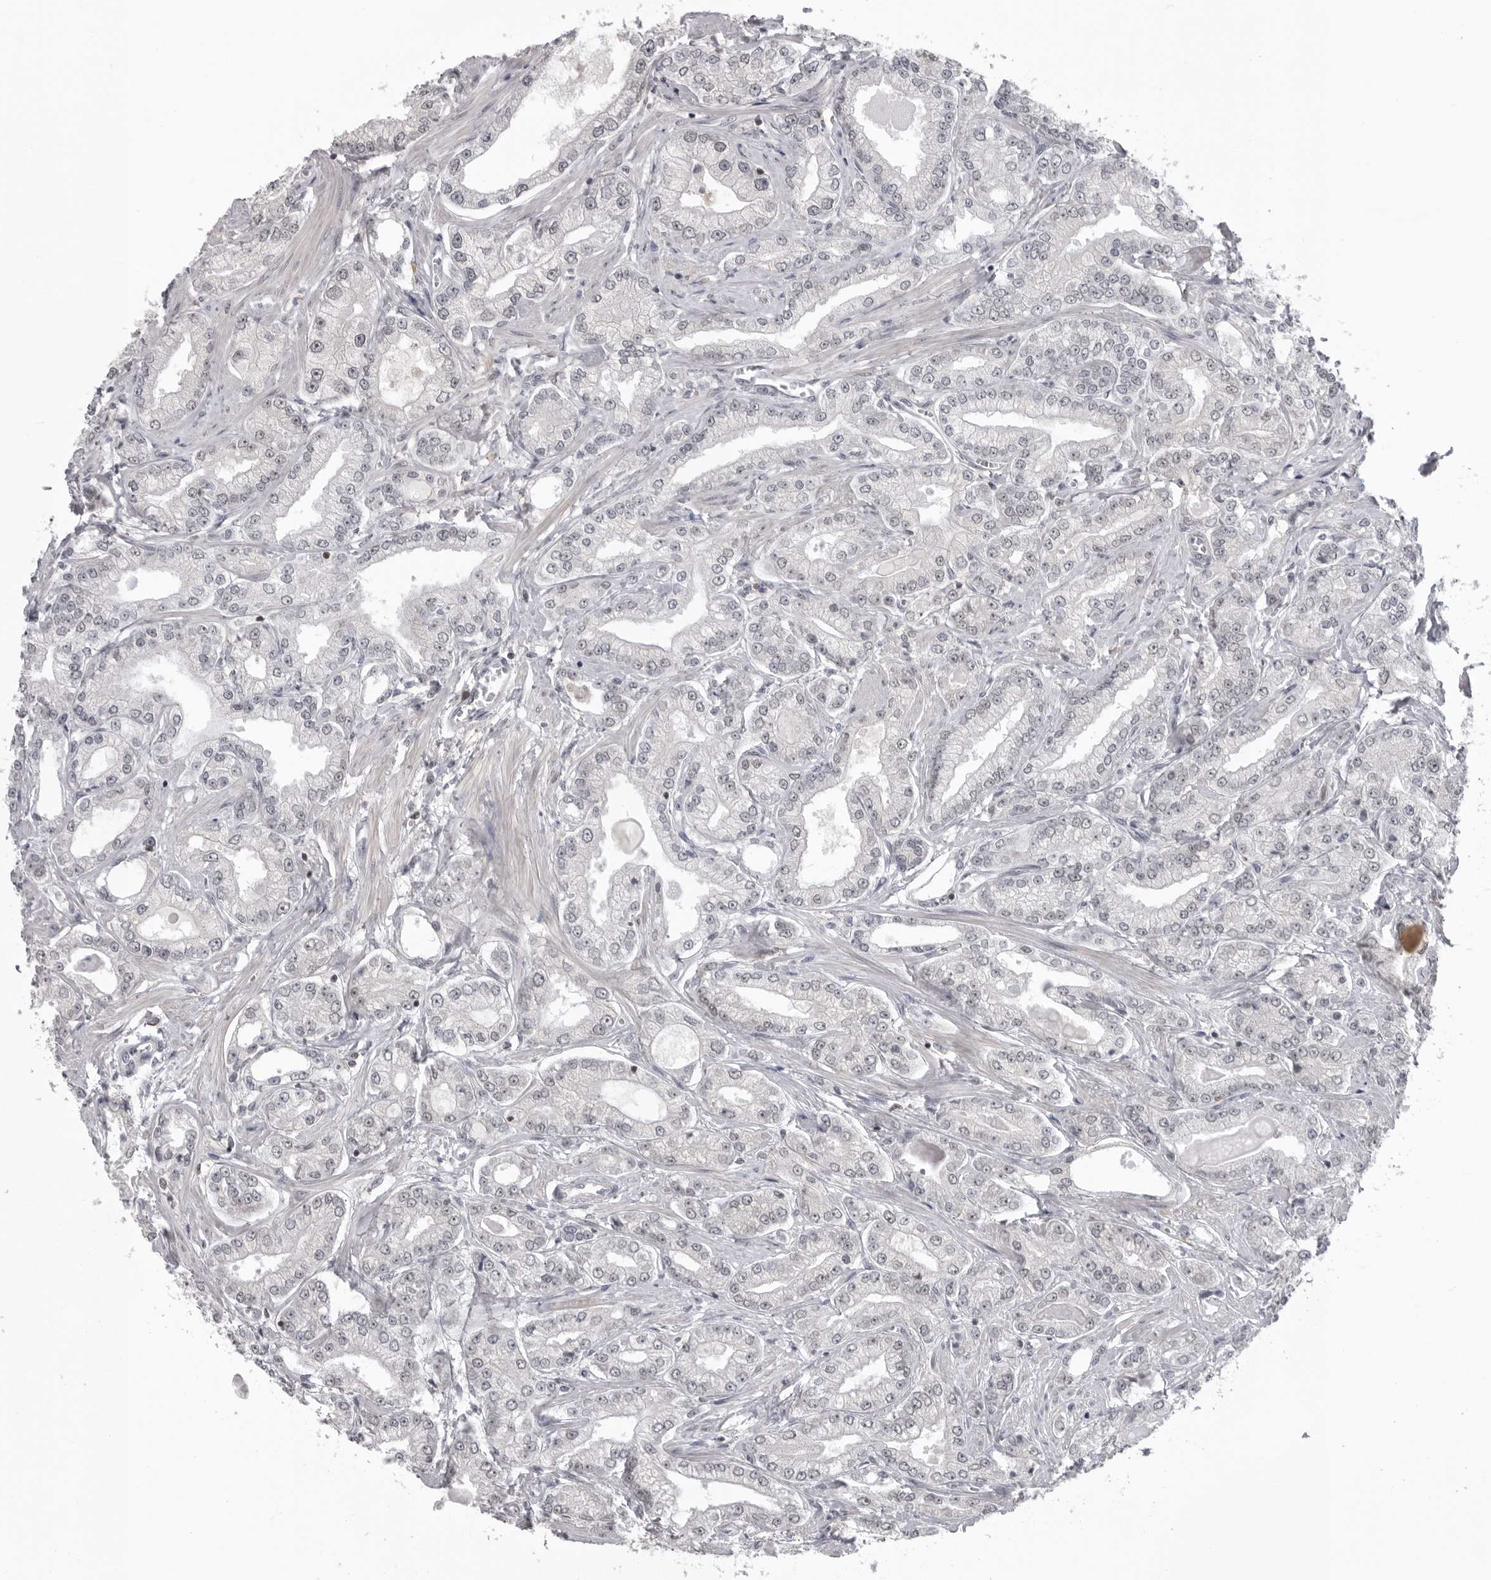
{"staining": {"intensity": "negative", "quantity": "none", "location": "none"}, "tissue": "prostate cancer", "cell_type": "Tumor cells", "image_type": "cancer", "snomed": [{"axis": "morphology", "description": "Adenocarcinoma, Low grade"}, {"axis": "topography", "description": "Prostate"}], "caption": "Tumor cells are negative for brown protein staining in low-grade adenocarcinoma (prostate).", "gene": "PDCL3", "patient": {"sex": "male", "age": 62}}